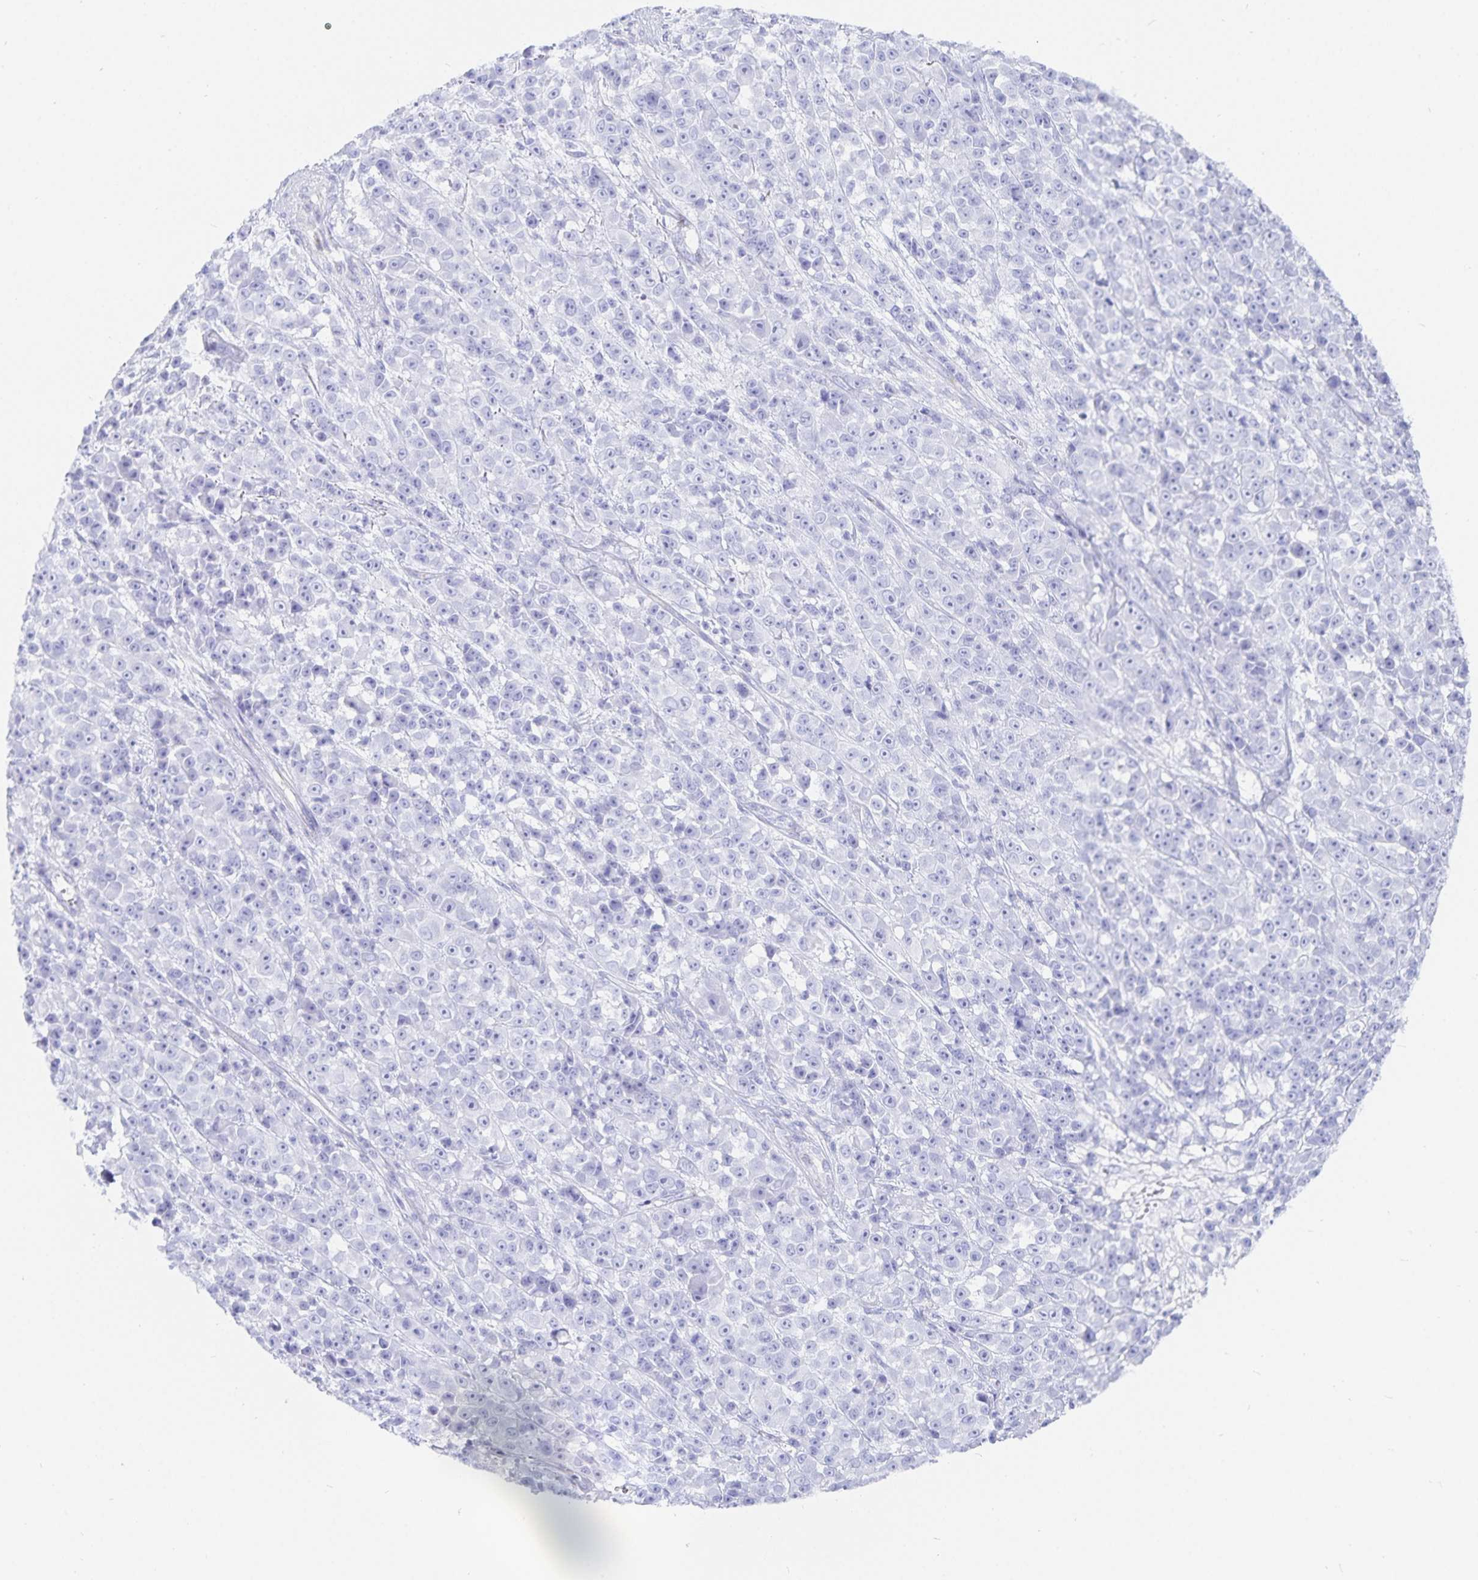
{"staining": {"intensity": "negative", "quantity": "none", "location": "none"}, "tissue": "melanoma", "cell_type": "Tumor cells", "image_type": "cancer", "snomed": [{"axis": "morphology", "description": "Malignant melanoma, NOS"}, {"axis": "topography", "description": "Skin"}, {"axis": "topography", "description": "Skin of back"}], "caption": "A micrograph of human melanoma is negative for staining in tumor cells.", "gene": "INSL5", "patient": {"sex": "male", "age": 91}}